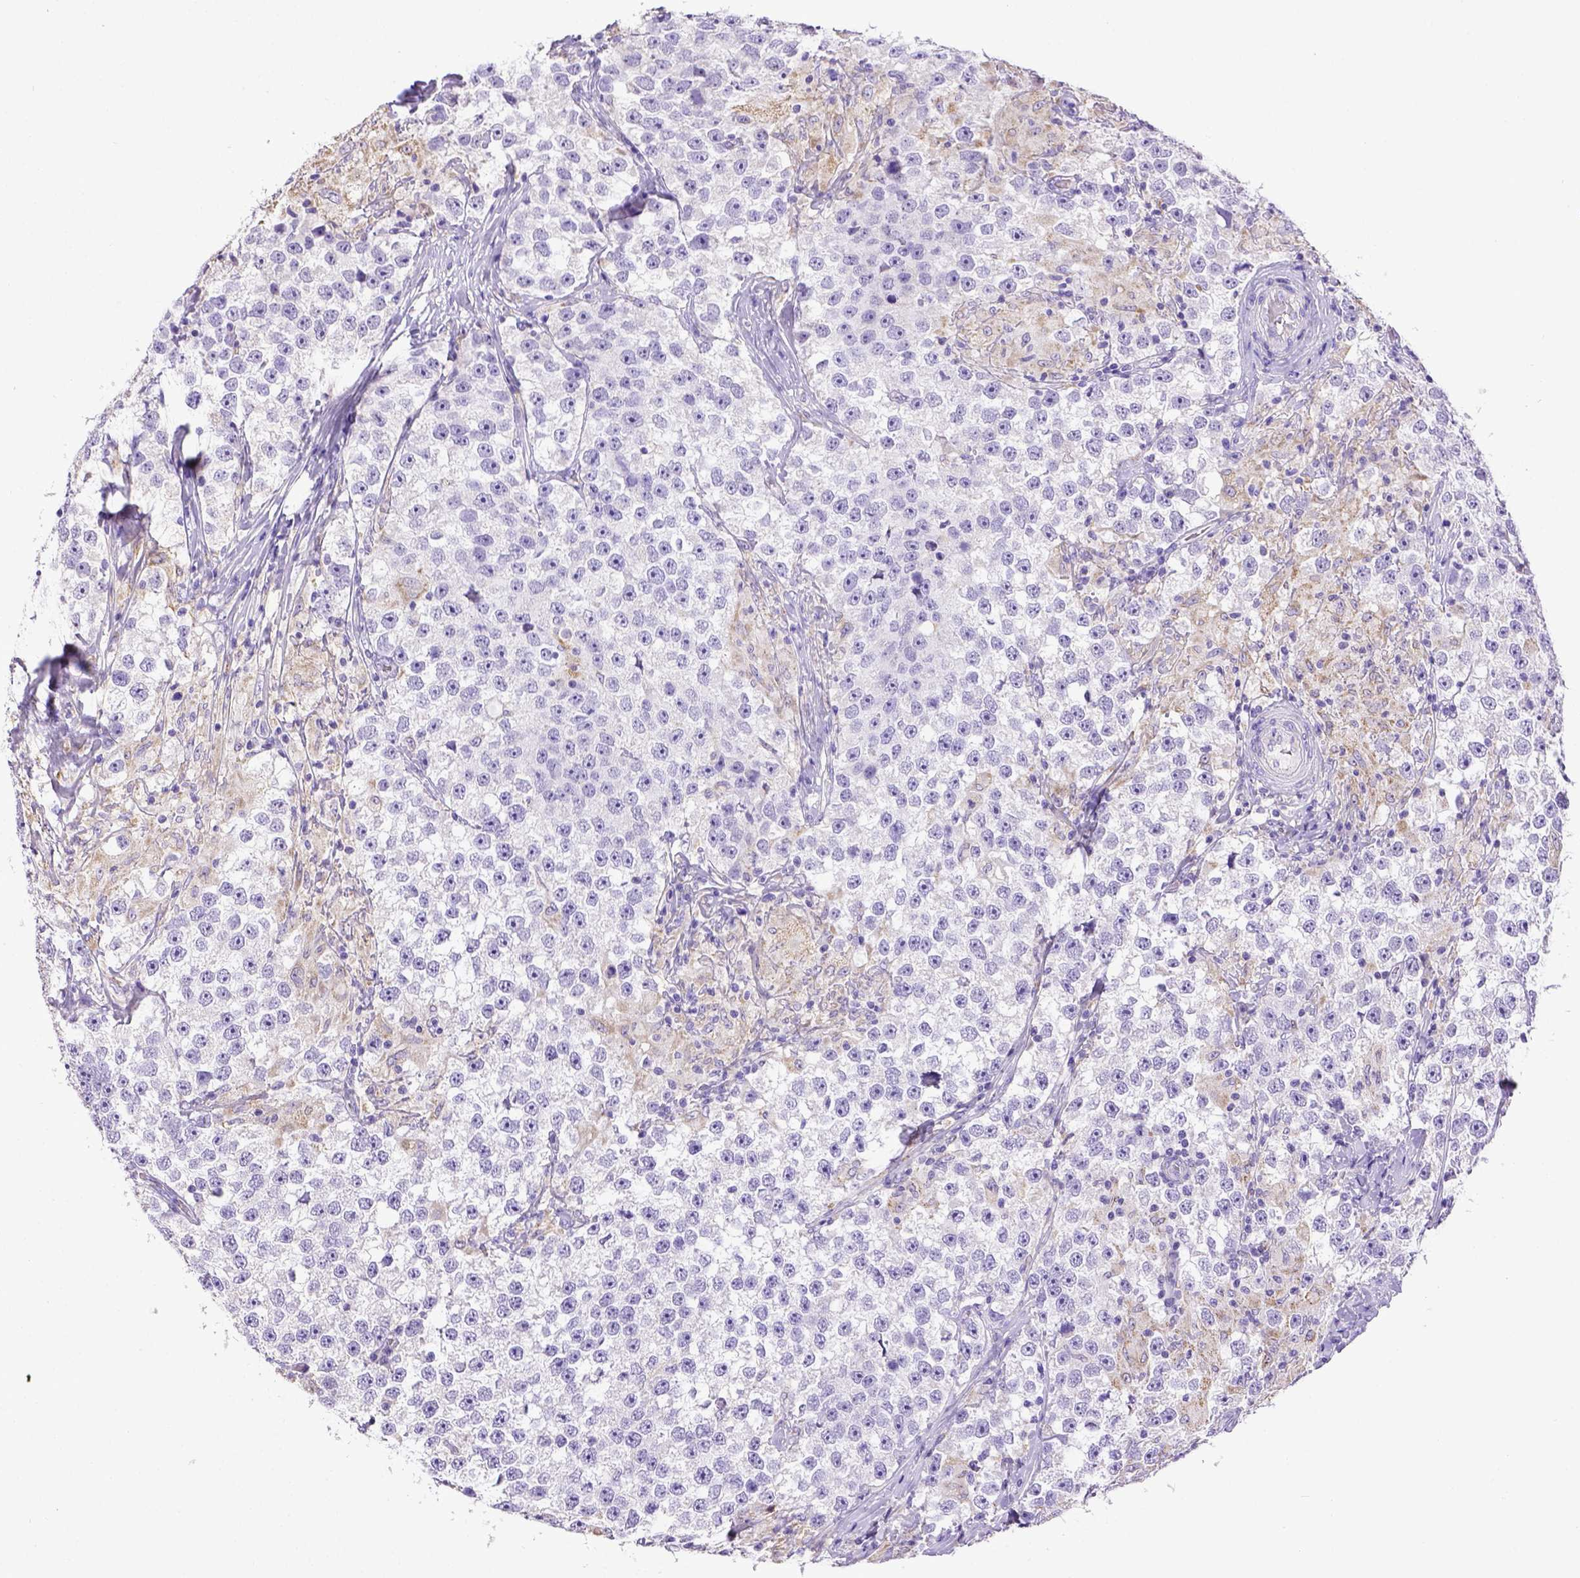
{"staining": {"intensity": "negative", "quantity": "none", "location": "none"}, "tissue": "testis cancer", "cell_type": "Tumor cells", "image_type": "cancer", "snomed": [{"axis": "morphology", "description": "Seminoma, NOS"}, {"axis": "topography", "description": "Testis"}], "caption": "Tumor cells are negative for protein expression in human testis seminoma.", "gene": "SPEF1", "patient": {"sex": "male", "age": 46}}